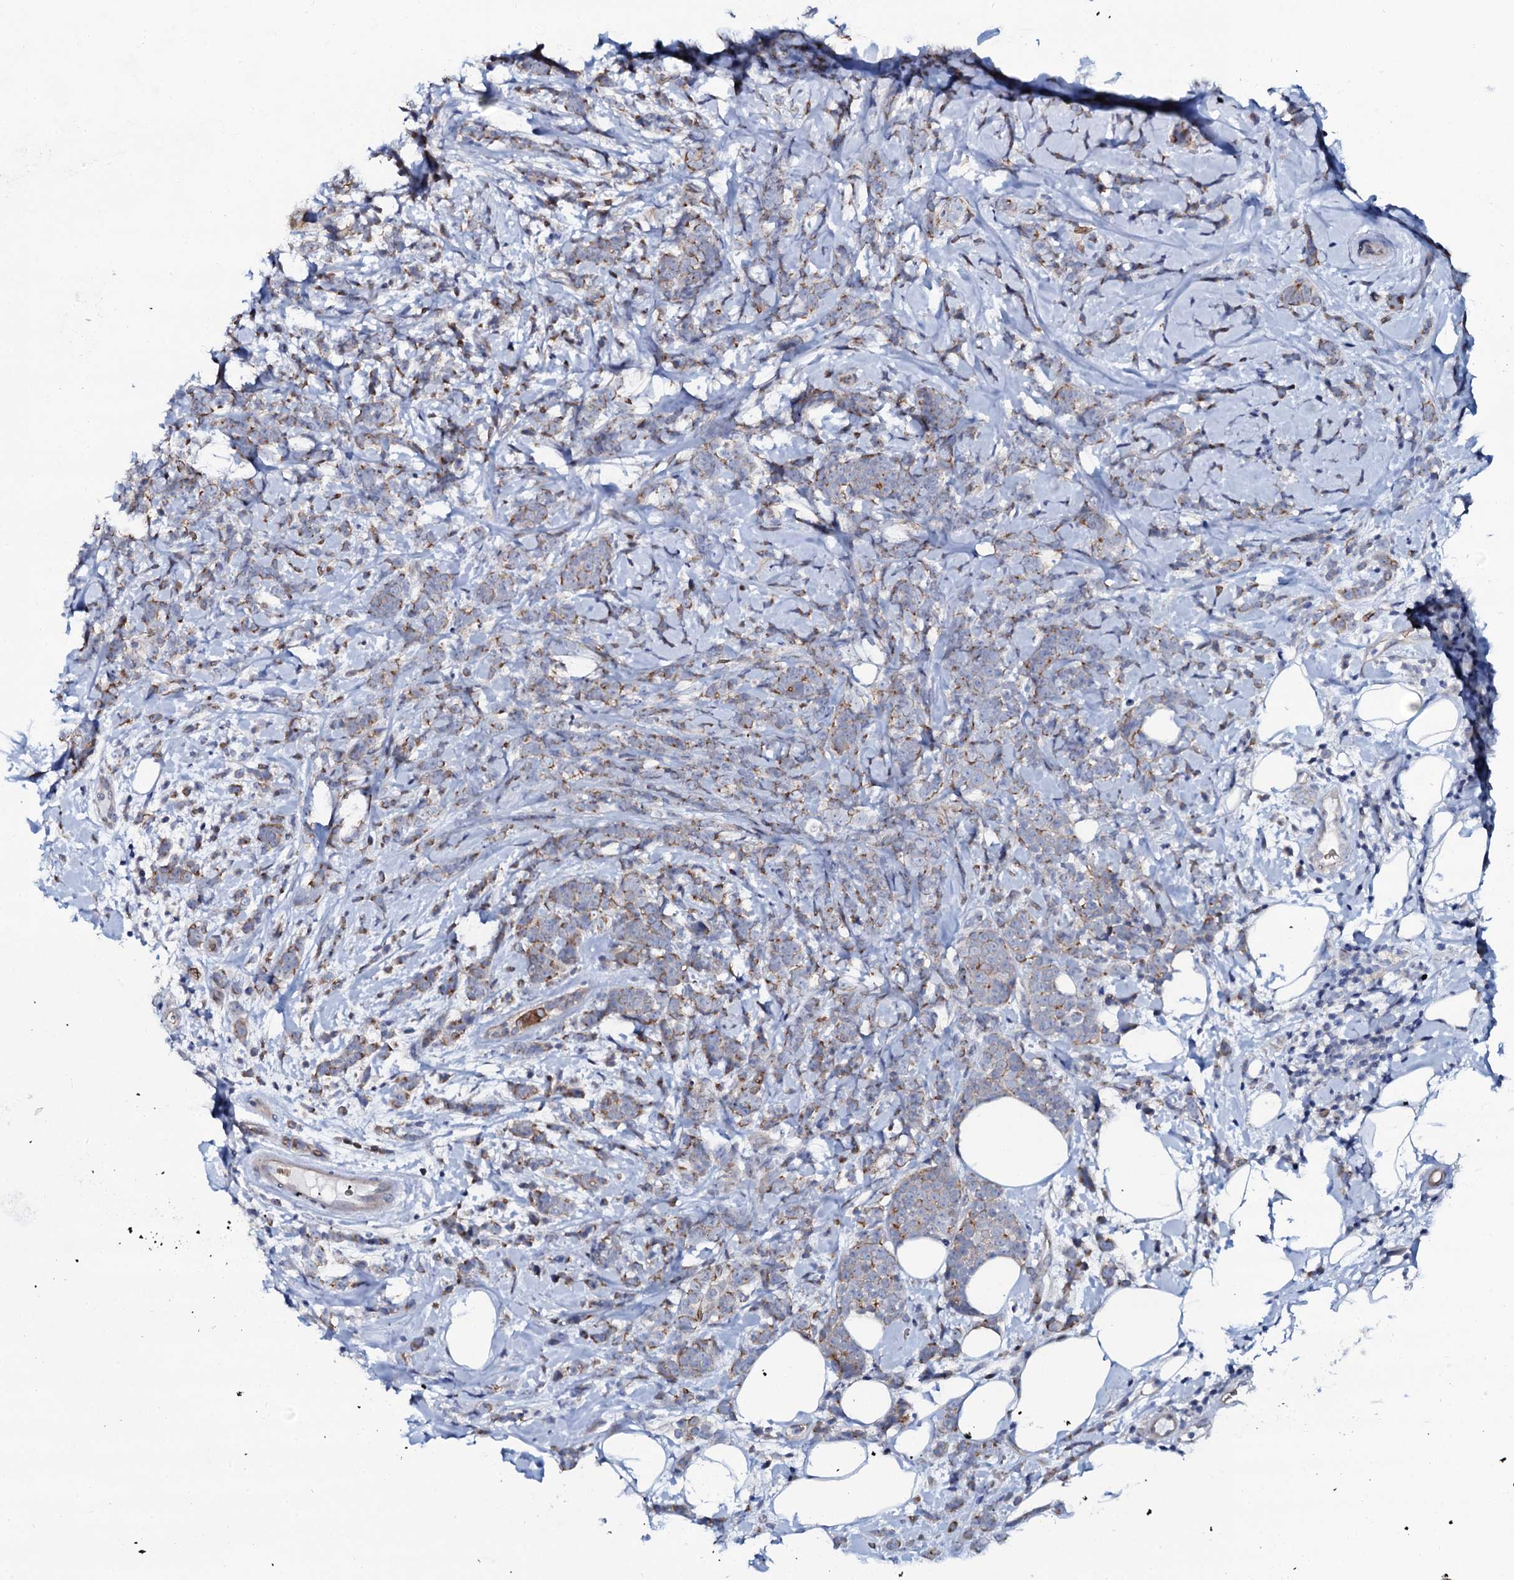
{"staining": {"intensity": "weak", "quantity": "25%-75%", "location": "cytoplasmic/membranous"}, "tissue": "breast cancer", "cell_type": "Tumor cells", "image_type": "cancer", "snomed": [{"axis": "morphology", "description": "Lobular carcinoma"}, {"axis": "topography", "description": "Breast"}], "caption": "Weak cytoplasmic/membranous protein positivity is identified in approximately 25%-75% of tumor cells in breast cancer. (DAB IHC with brightfield microscopy, high magnification).", "gene": "C10orf88", "patient": {"sex": "female", "age": 58}}